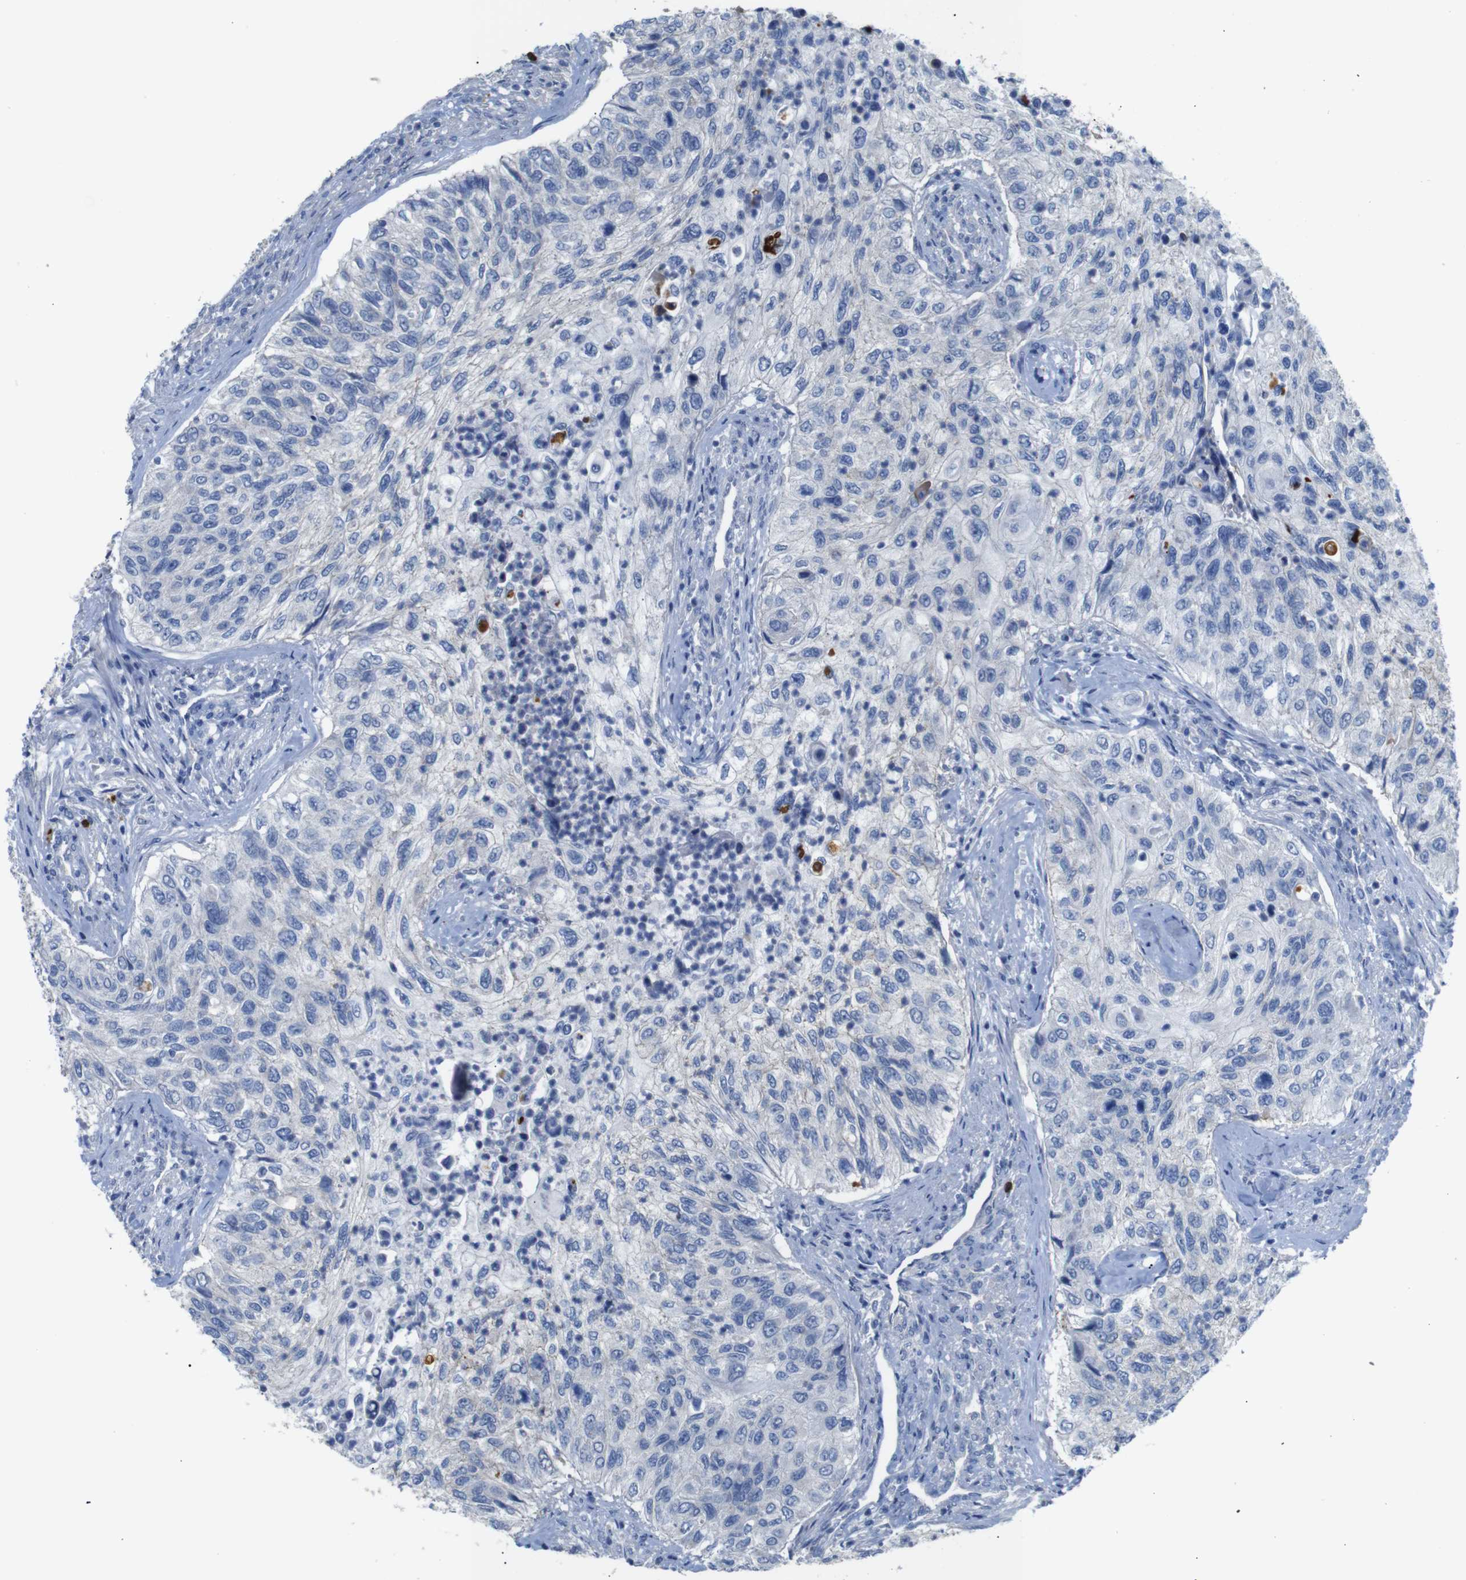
{"staining": {"intensity": "negative", "quantity": "none", "location": "none"}, "tissue": "urothelial cancer", "cell_type": "Tumor cells", "image_type": "cancer", "snomed": [{"axis": "morphology", "description": "Urothelial carcinoma, High grade"}, {"axis": "topography", "description": "Urinary bladder"}], "caption": "Urothelial cancer stained for a protein using immunohistochemistry (IHC) shows no positivity tumor cells.", "gene": "ALOX15", "patient": {"sex": "female", "age": 60}}